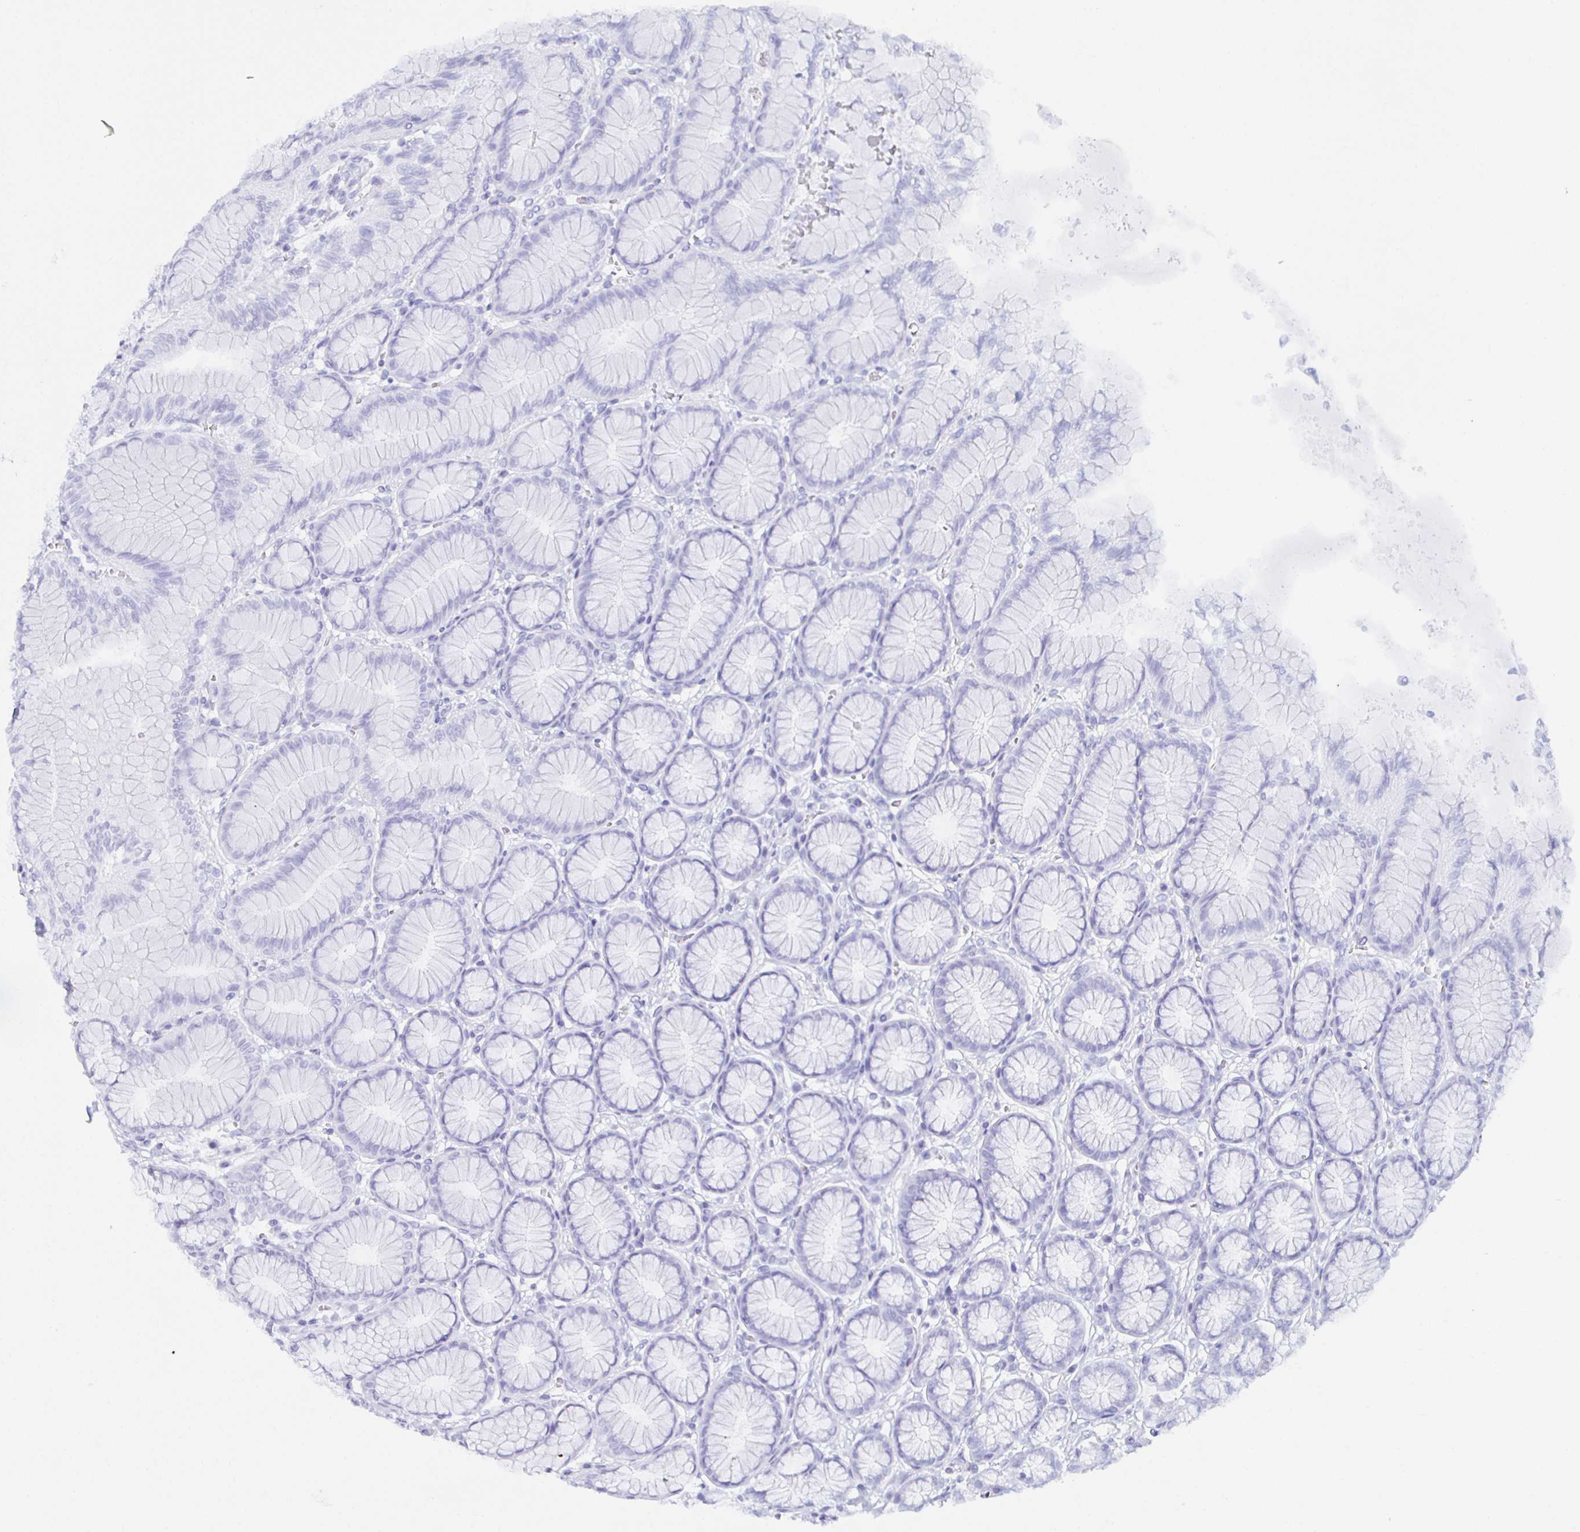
{"staining": {"intensity": "negative", "quantity": "none", "location": "none"}, "tissue": "stomach", "cell_type": "Glandular cells", "image_type": "normal", "snomed": [{"axis": "morphology", "description": "Normal tissue, NOS"}, {"axis": "topography", "description": "Stomach"}, {"axis": "topography", "description": "Stomach, lower"}], "caption": "There is no significant expression in glandular cells of stomach.", "gene": "MLH1", "patient": {"sex": "male", "age": 76}}